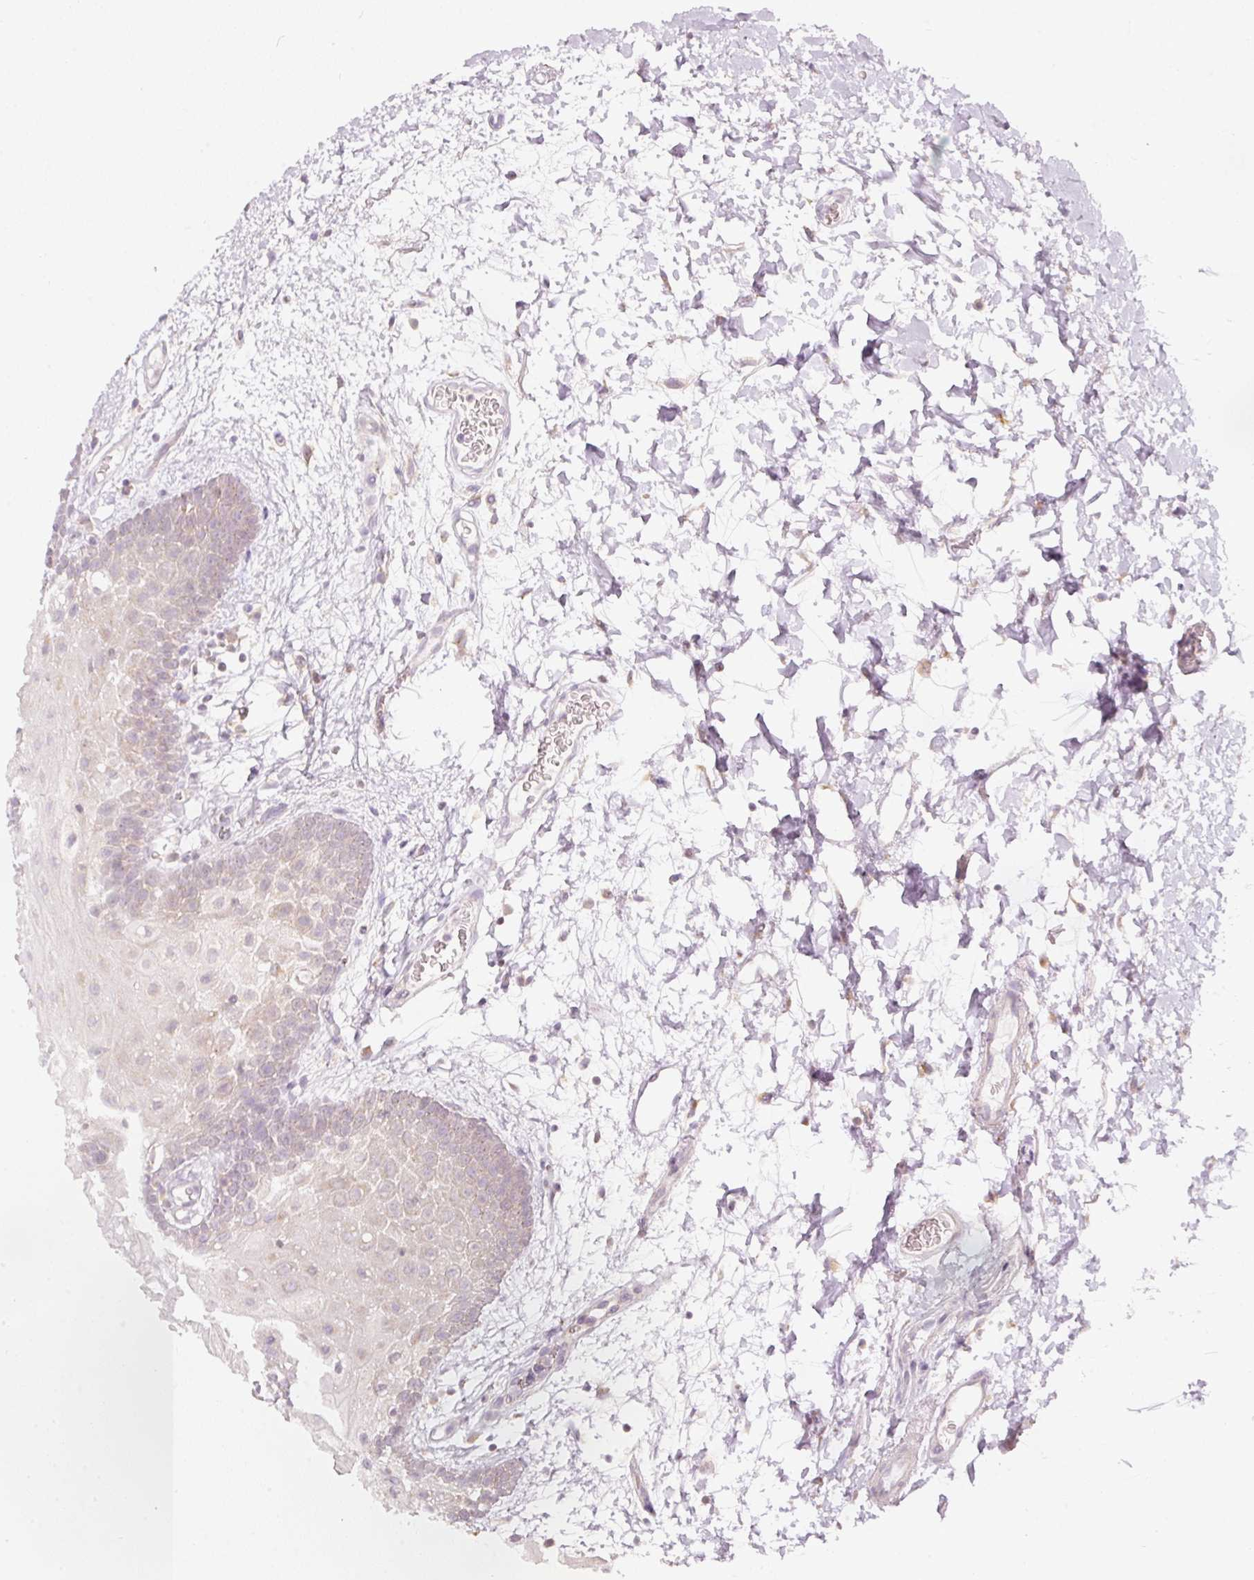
{"staining": {"intensity": "weak", "quantity": "25%-75%", "location": "cytoplasmic/membranous"}, "tissue": "oral mucosa", "cell_type": "Squamous epithelial cells", "image_type": "normal", "snomed": [{"axis": "morphology", "description": "Normal tissue, NOS"}, {"axis": "morphology", "description": "Squamous cell carcinoma, NOS"}, {"axis": "topography", "description": "Oral tissue"}, {"axis": "topography", "description": "Tounge, NOS"}, {"axis": "topography", "description": "Head-Neck"}], "caption": "This image exhibits IHC staining of unremarkable oral mucosa, with low weak cytoplasmic/membranous expression in about 25%-75% of squamous epithelial cells.", "gene": "SNAPC5", "patient": {"sex": "male", "age": 76}}